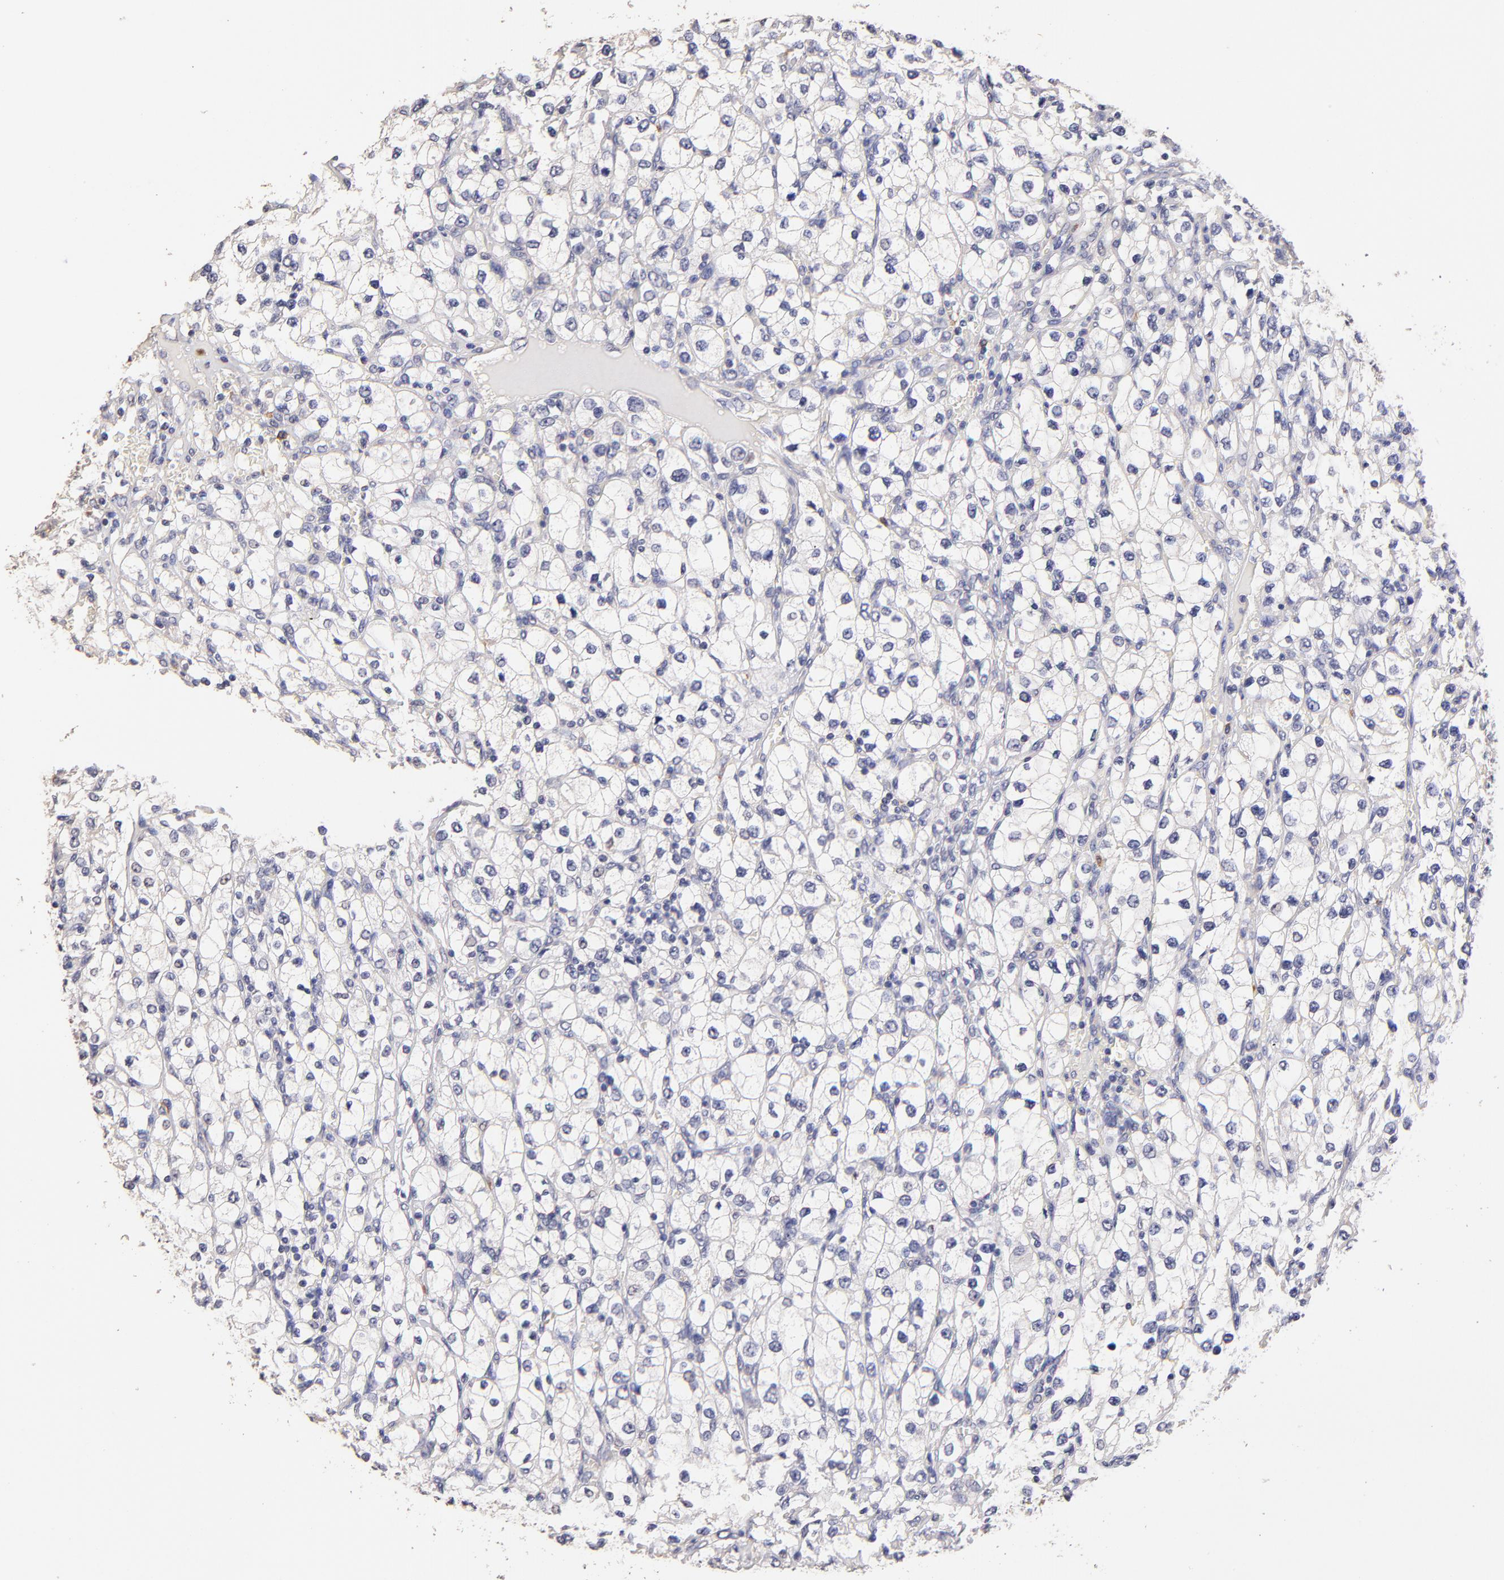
{"staining": {"intensity": "negative", "quantity": "none", "location": "none"}, "tissue": "renal cancer", "cell_type": "Tumor cells", "image_type": "cancer", "snomed": [{"axis": "morphology", "description": "Adenocarcinoma, NOS"}, {"axis": "topography", "description": "Kidney"}], "caption": "This is a histopathology image of immunohistochemistry staining of adenocarcinoma (renal), which shows no staining in tumor cells. (Immunohistochemistry (ihc), brightfield microscopy, high magnification).", "gene": "RNASEL", "patient": {"sex": "female", "age": 62}}